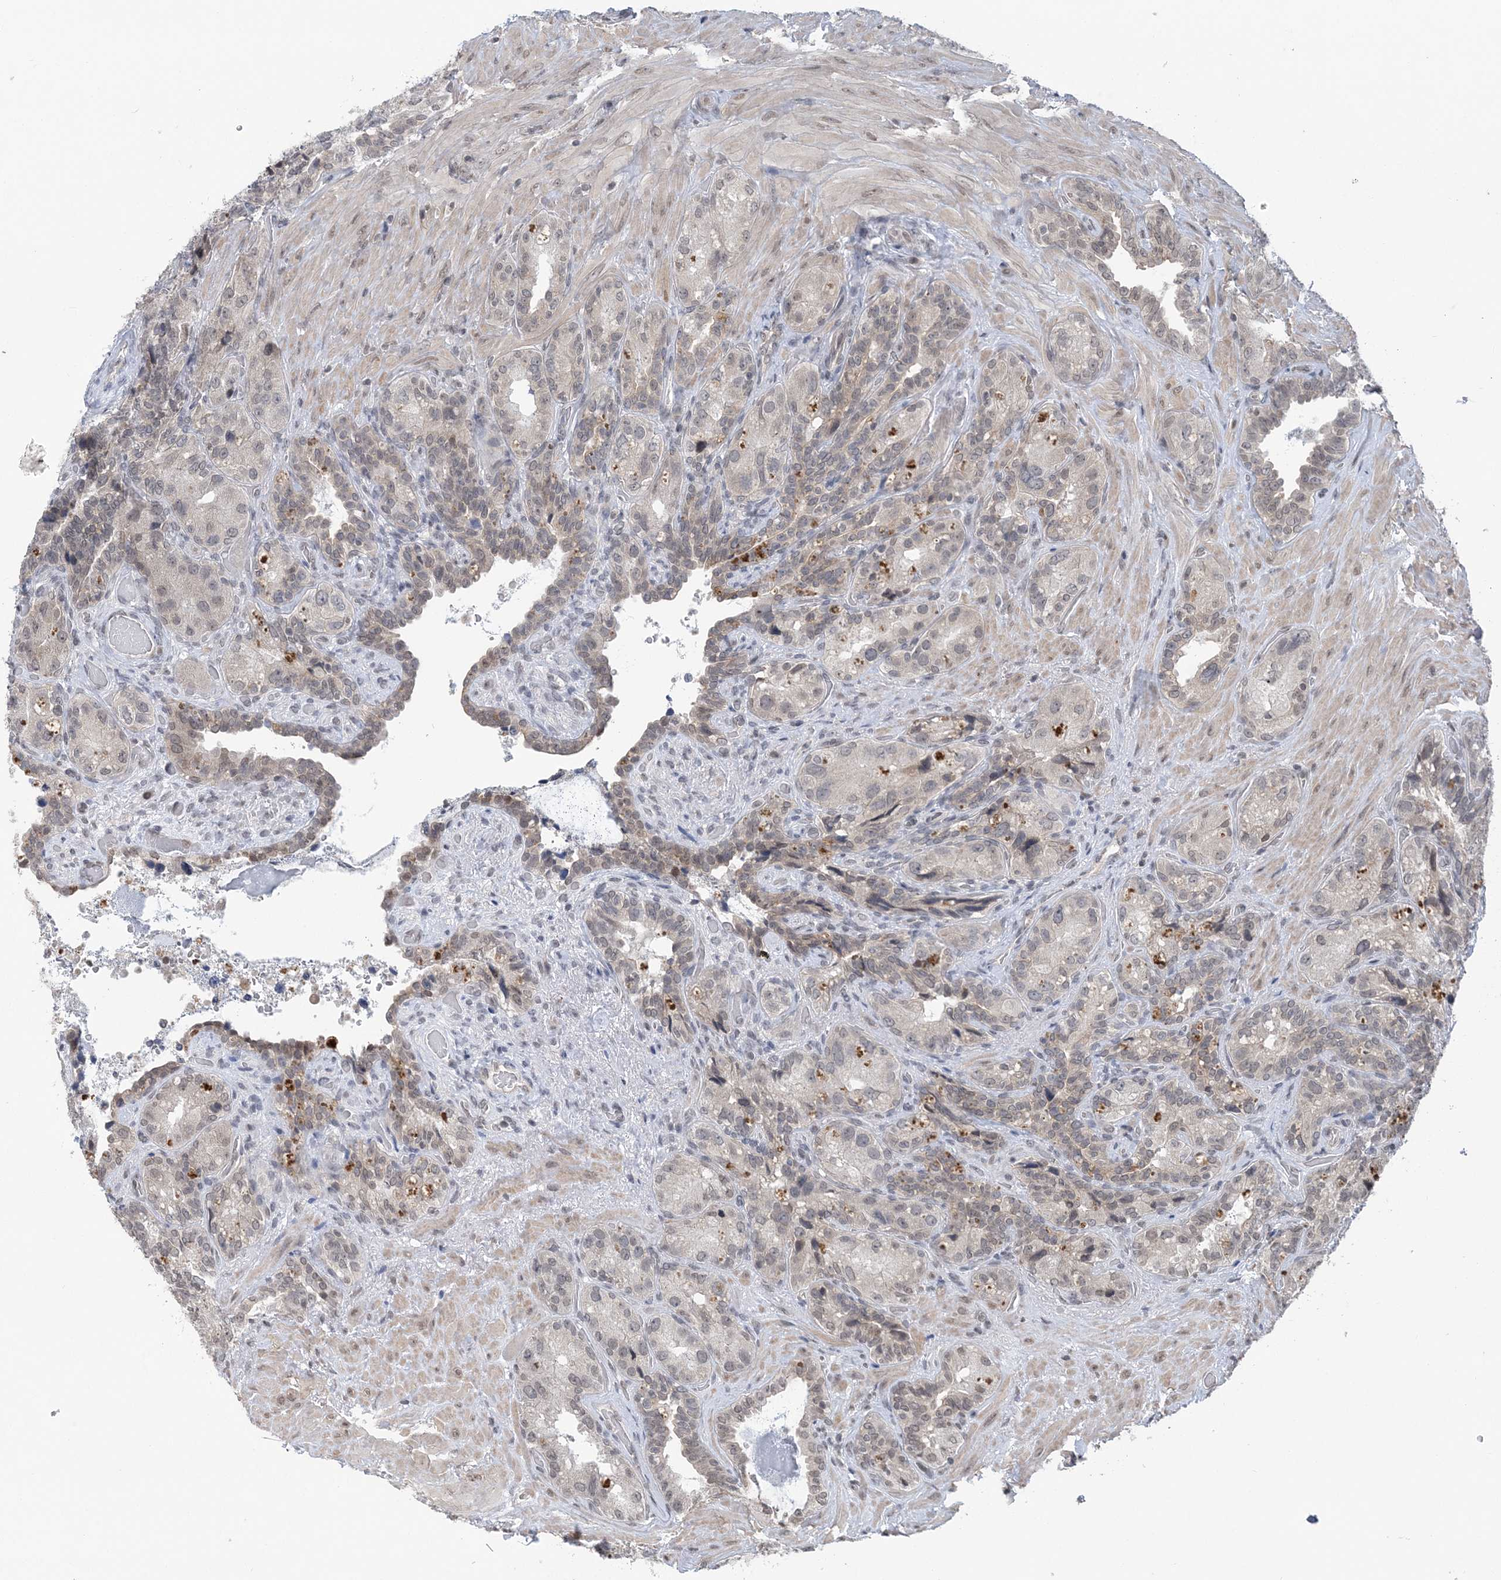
{"staining": {"intensity": "weak", "quantity": "25%-75%", "location": "nuclear"}, "tissue": "seminal vesicle", "cell_type": "Glandular cells", "image_type": "normal", "snomed": [{"axis": "morphology", "description": "Normal tissue, NOS"}, {"axis": "topography", "description": "Seminal veicle"}, {"axis": "topography", "description": "Peripheral nerve tissue"}], "caption": "Seminal vesicle stained with DAB immunohistochemistry demonstrates low levels of weak nuclear expression in about 25%-75% of glandular cells.", "gene": "CCDC152", "patient": {"sex": "male", "age": 67}}